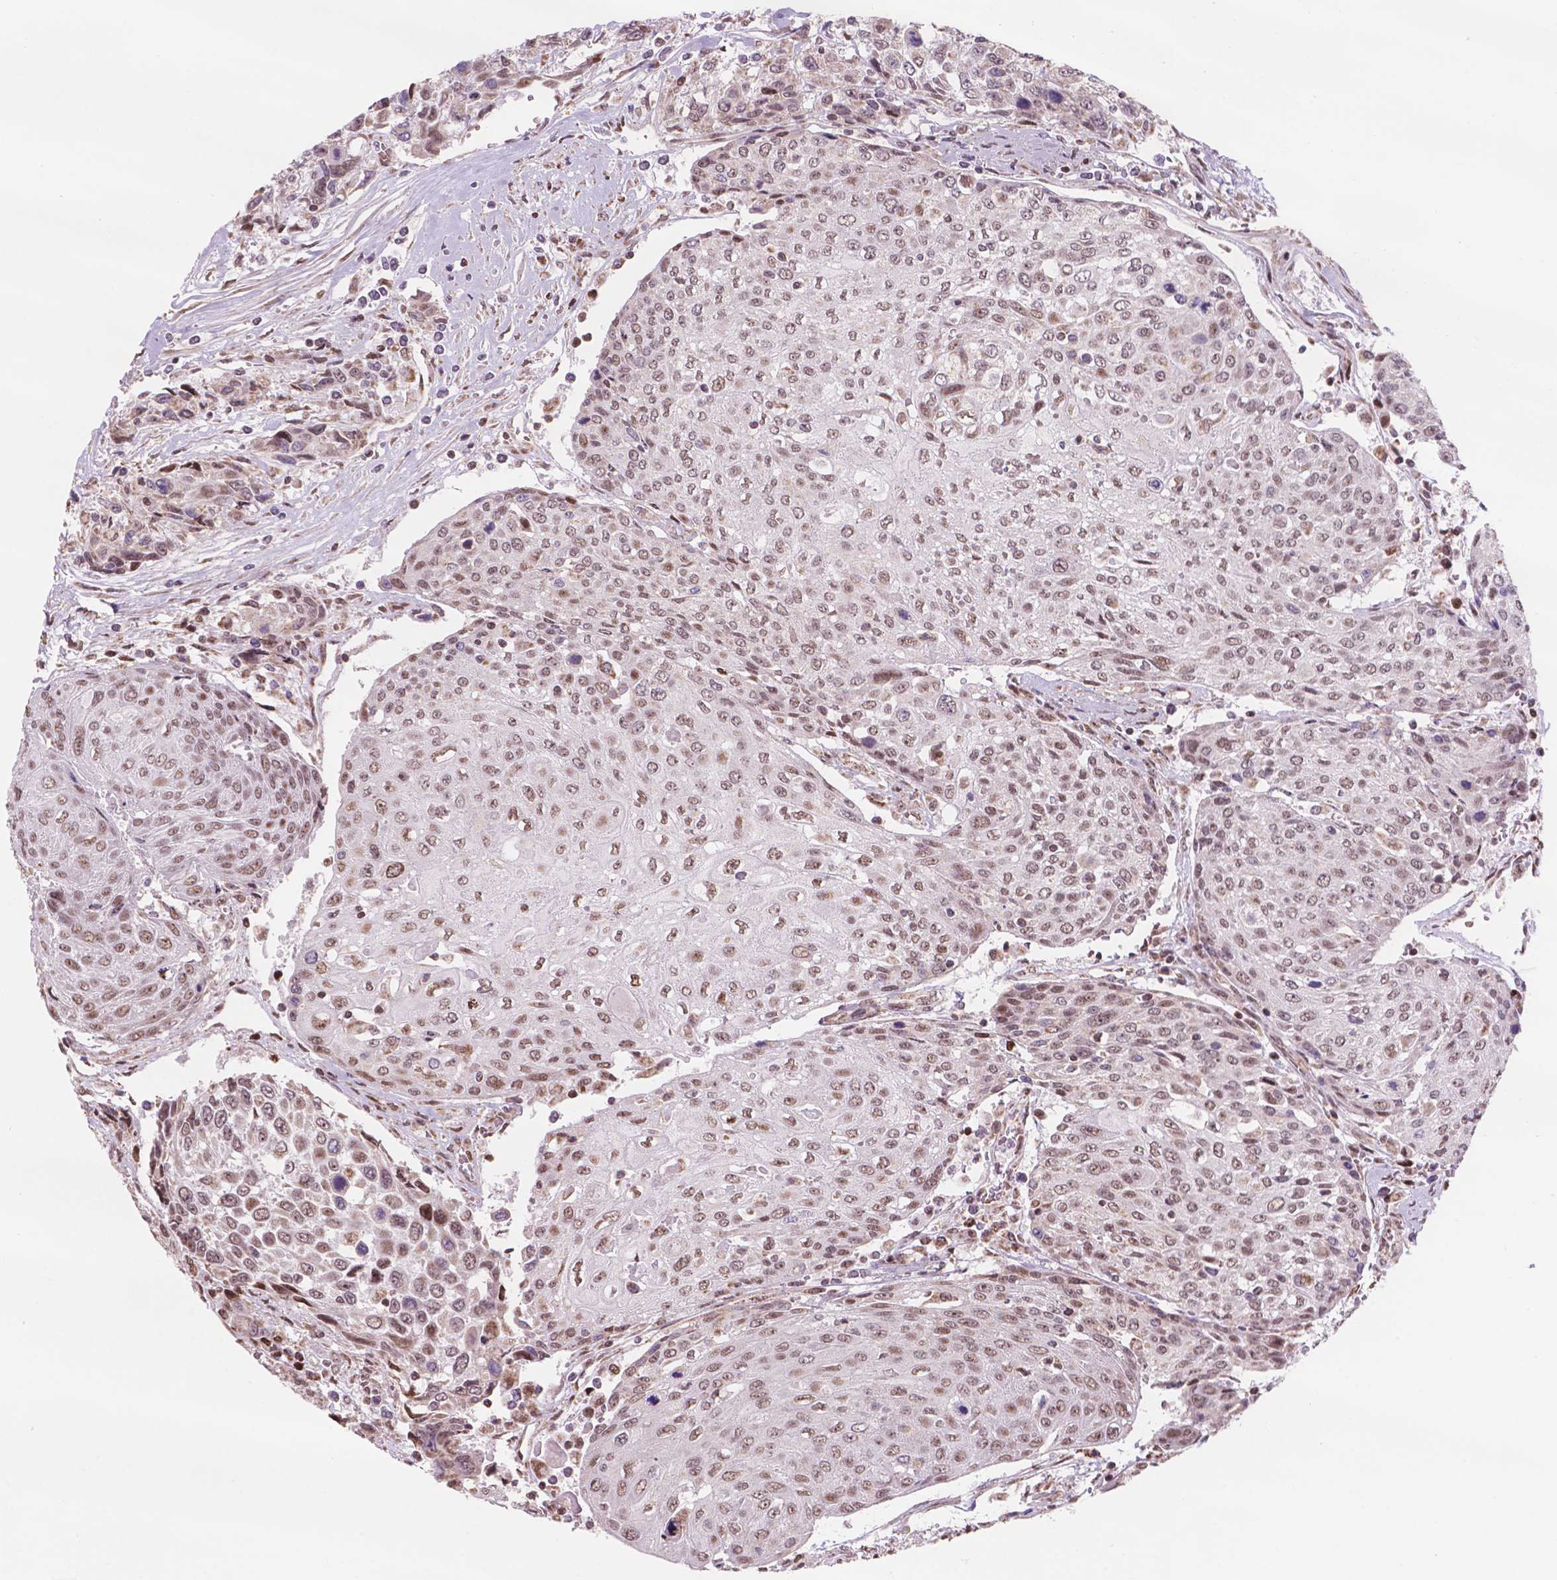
{"staining": {"intensity": "weak", "quantity": ">75%", "location": "cytoplasmic/membranous,nuclear"}, "tissue": "urothelial cancer", "cell_type": "Tumor cells", "image_type": "cancer", "snomed": [{"axis": "morphology", "description": "Urothelial carcinoma, High grade"}, {"axis": "topography", "description": "Urinary bladder"}], "caption": "DAB immunohistochemical staining of human urothelial carcinoma (high-grade) exhibits weak cytoplasmic/membranous and nuclear protein positivity in about >75% of tumor cells.", "gene": "NDUFA10", "patient": {"sex": "female", "age": 70}}